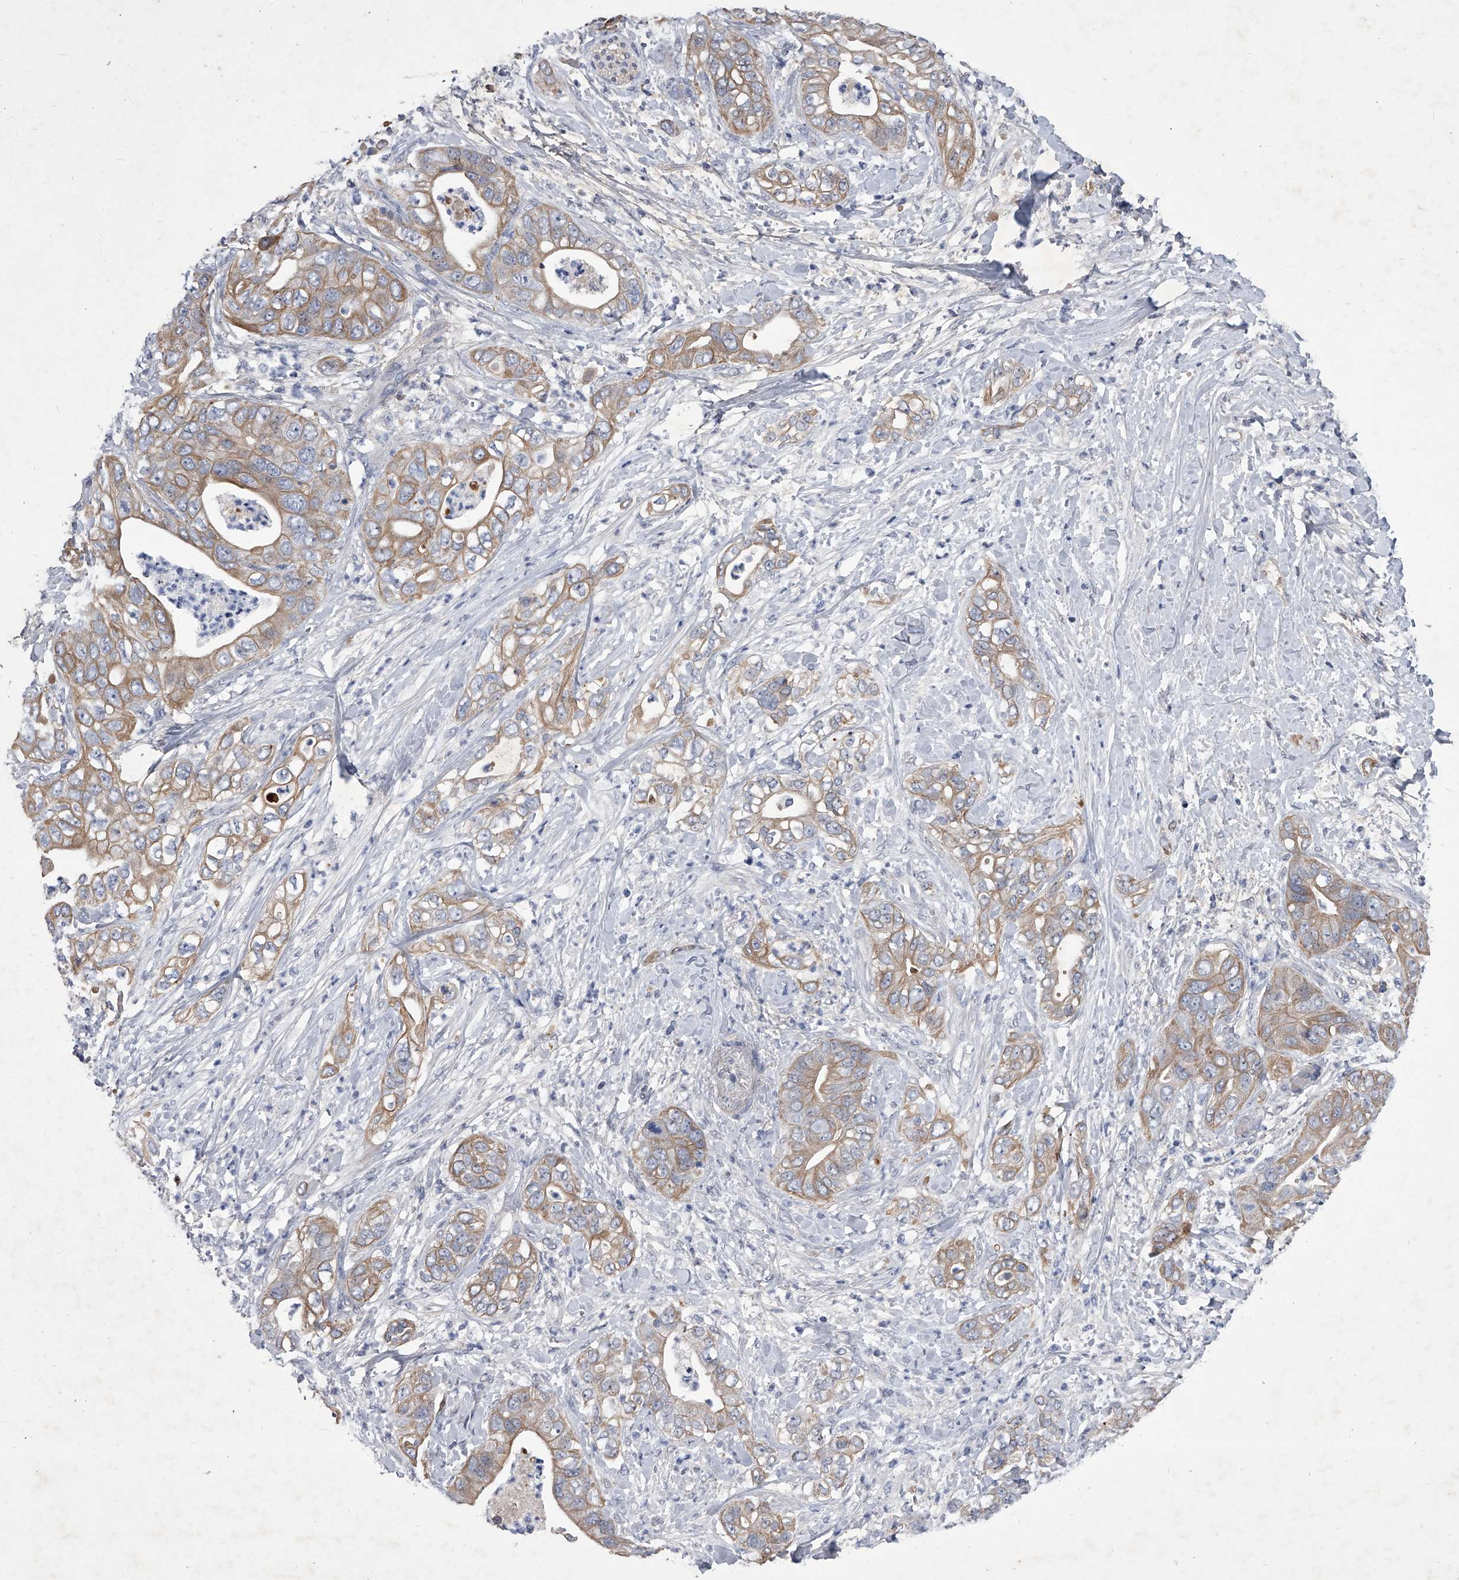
{"staining": {"intensity": "moderate", "quantity": ">75%", "location": "cytoplasmic/membranous"}, "tissue": "pancreatic cancer", "cell_type": "Tumor cells", "image_type": "cancer", "snomed": [{"axis": "morphology", "description": "Adenocarcinoma, NOS"}, {"axis": "topography", "description": "Pancreas"}], "caption": "Immunohistochemistry photomicrograph of neoplastic tissue: pancreatic cancer stained using immunohistochemistry (IHC) exhibits medium levels of moderate protein expression localized specifically in the cytoplasmic/membranous of tumor cells, appearing as a cytoplasmic/membranous brown color.", "gene": "ZNF76", "patient": {"sex": "female", "age": 78}}